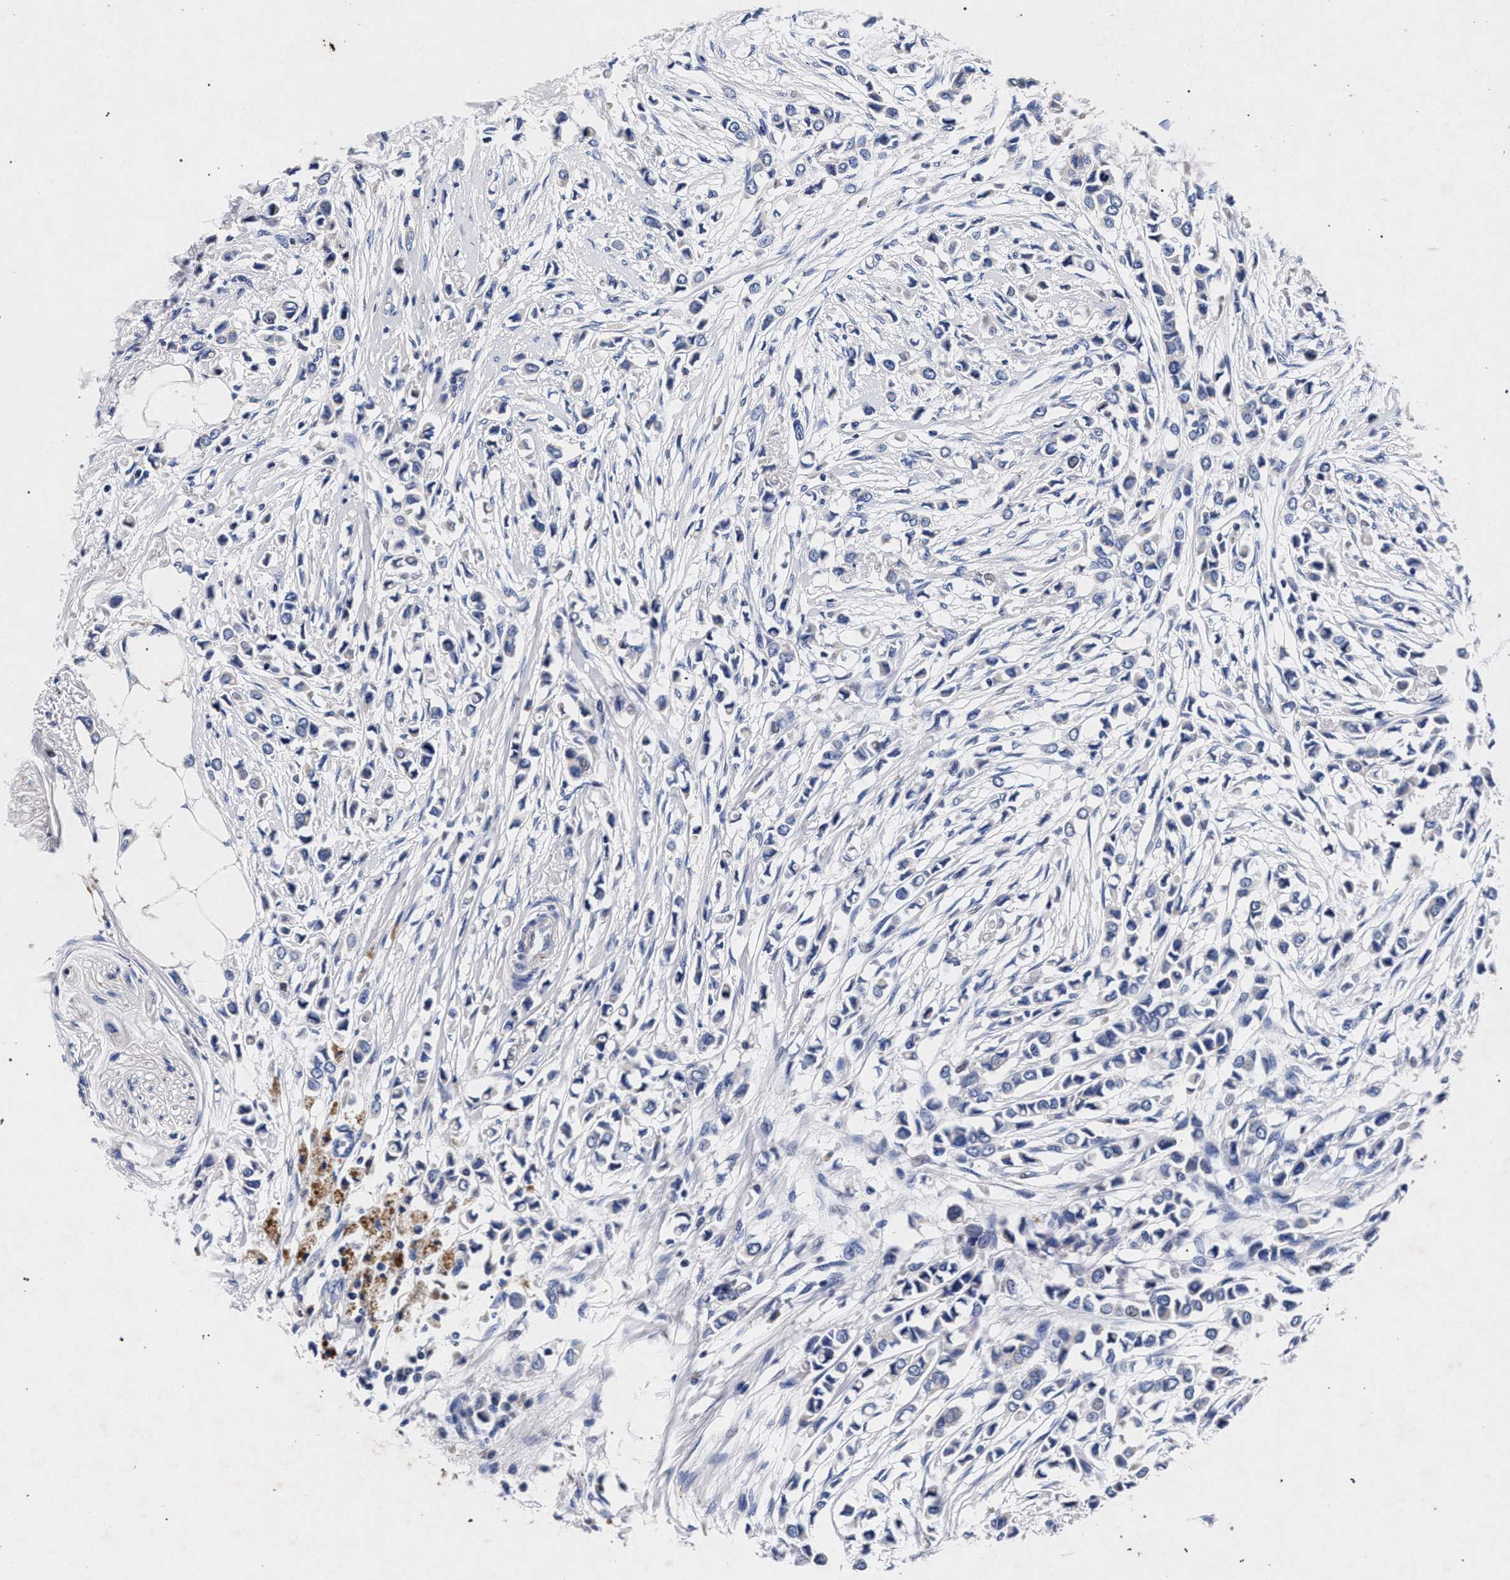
{"staining": {"intensity": "negative", "quantity": "none", "location": "none"}, "tissue": "breast cancer", "cell_type": "Tumor cells", "image_type": "cancer", "snomed": [{"axis": "morphology", "description": "Lobular carcinoma"}, {"axis": "topography", "description": "Breast"}], "caption": "An image of human lobular carcinoma (breast) is negative for staining in tumor cells.", "gene": "HSD17B14", "patient": {"sex": "female", "age": 51}}